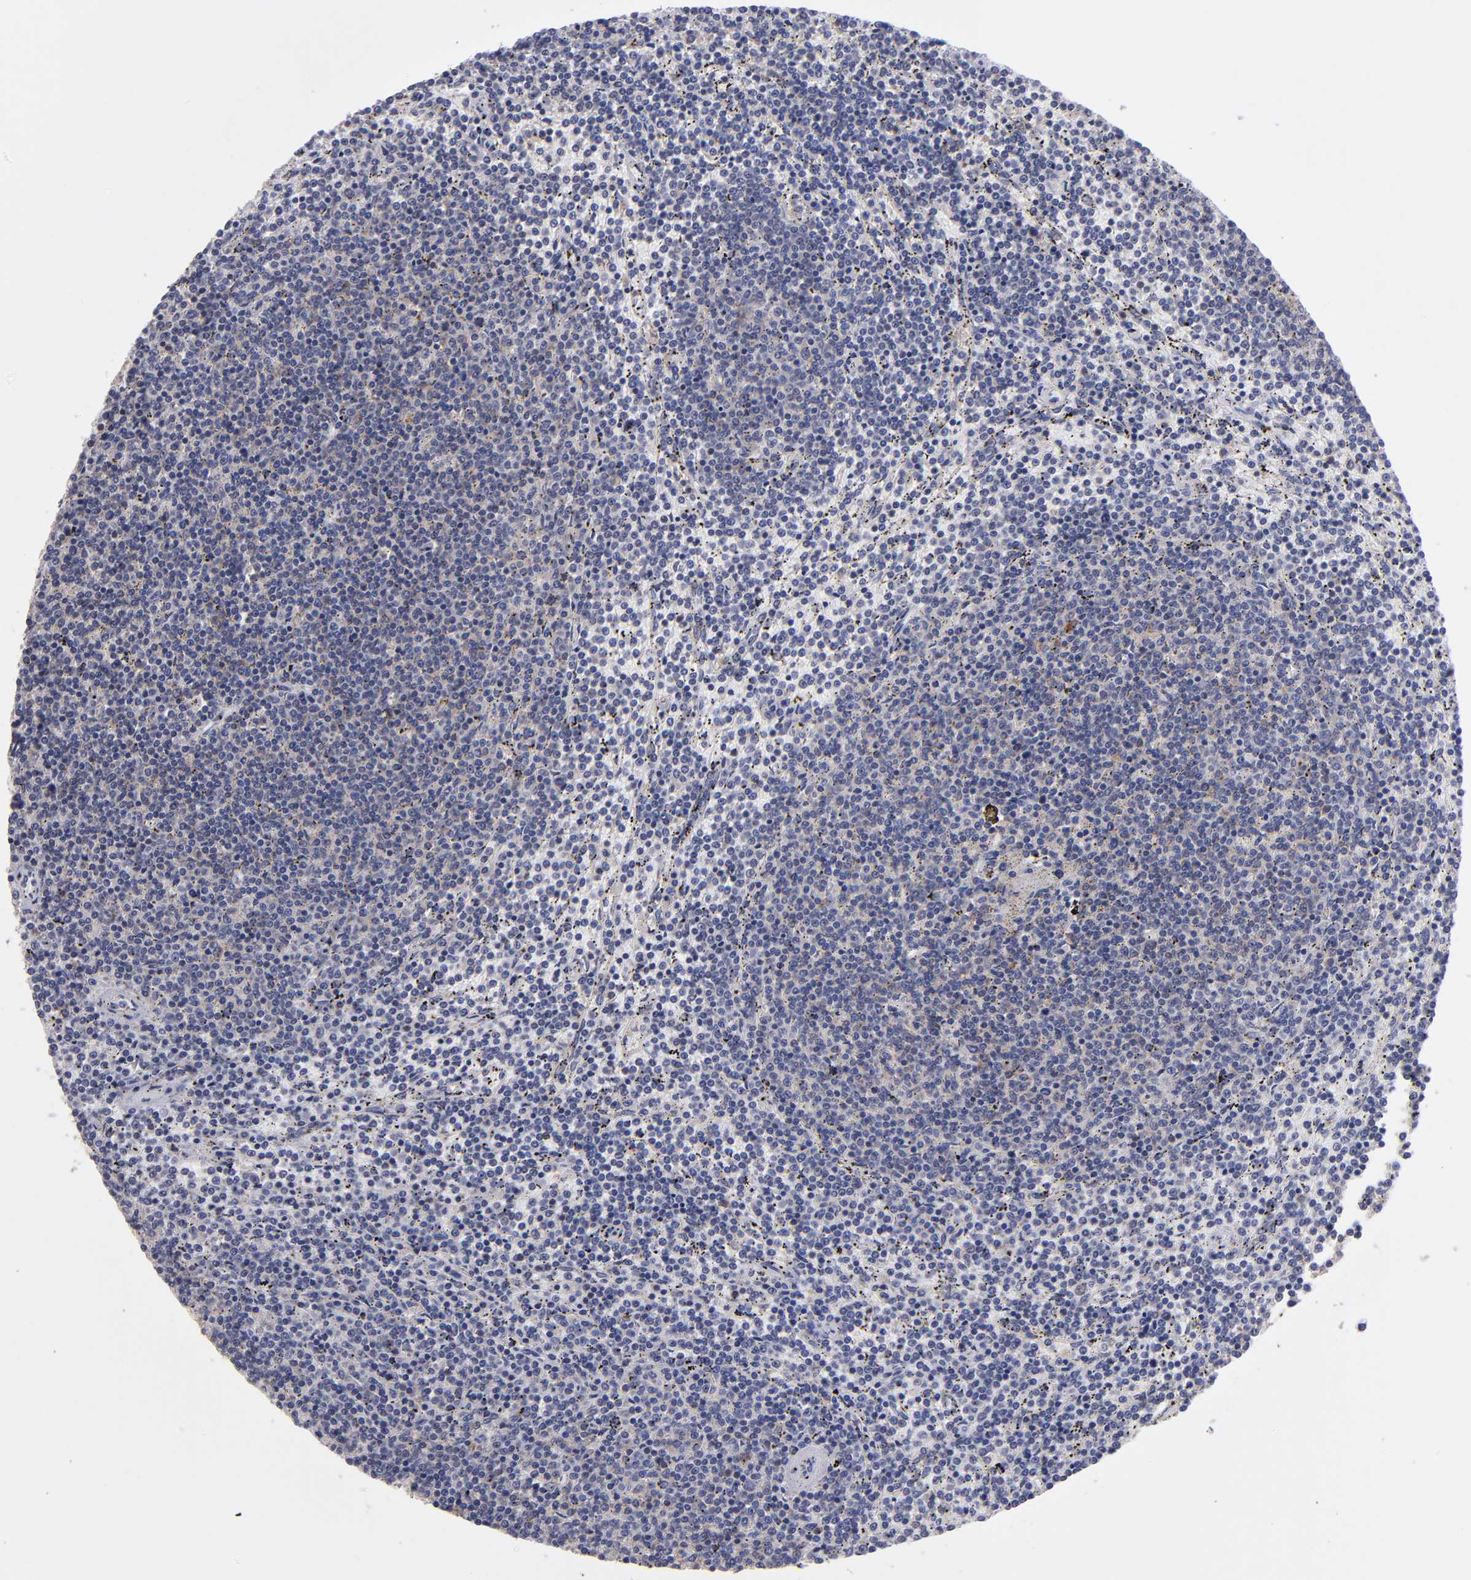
{"staining": {"intensity": "weak", "quantity": "25%-75%", "location": "cytoplasmic/membranous"}, "tissue": "lymphoma", "cell_type": "Tumor cells", "image_type": "cancer", "snomed": [{"axis": "morphology", "description": "Malignant lymphoma, non-Hodgkin's type, Low grade"}, {"axis": "topography", "description": "Spleen"}], "caption": "Human low-grade malignant lymphoma, non-Hodgkin's type stained with a brown dye reveals weak cytoplasmic/membranous positive staining in approximately 25%-75% of tumor cells.", "gene": "EIF3L", "patient": {"sex": "female", "age": 50}}